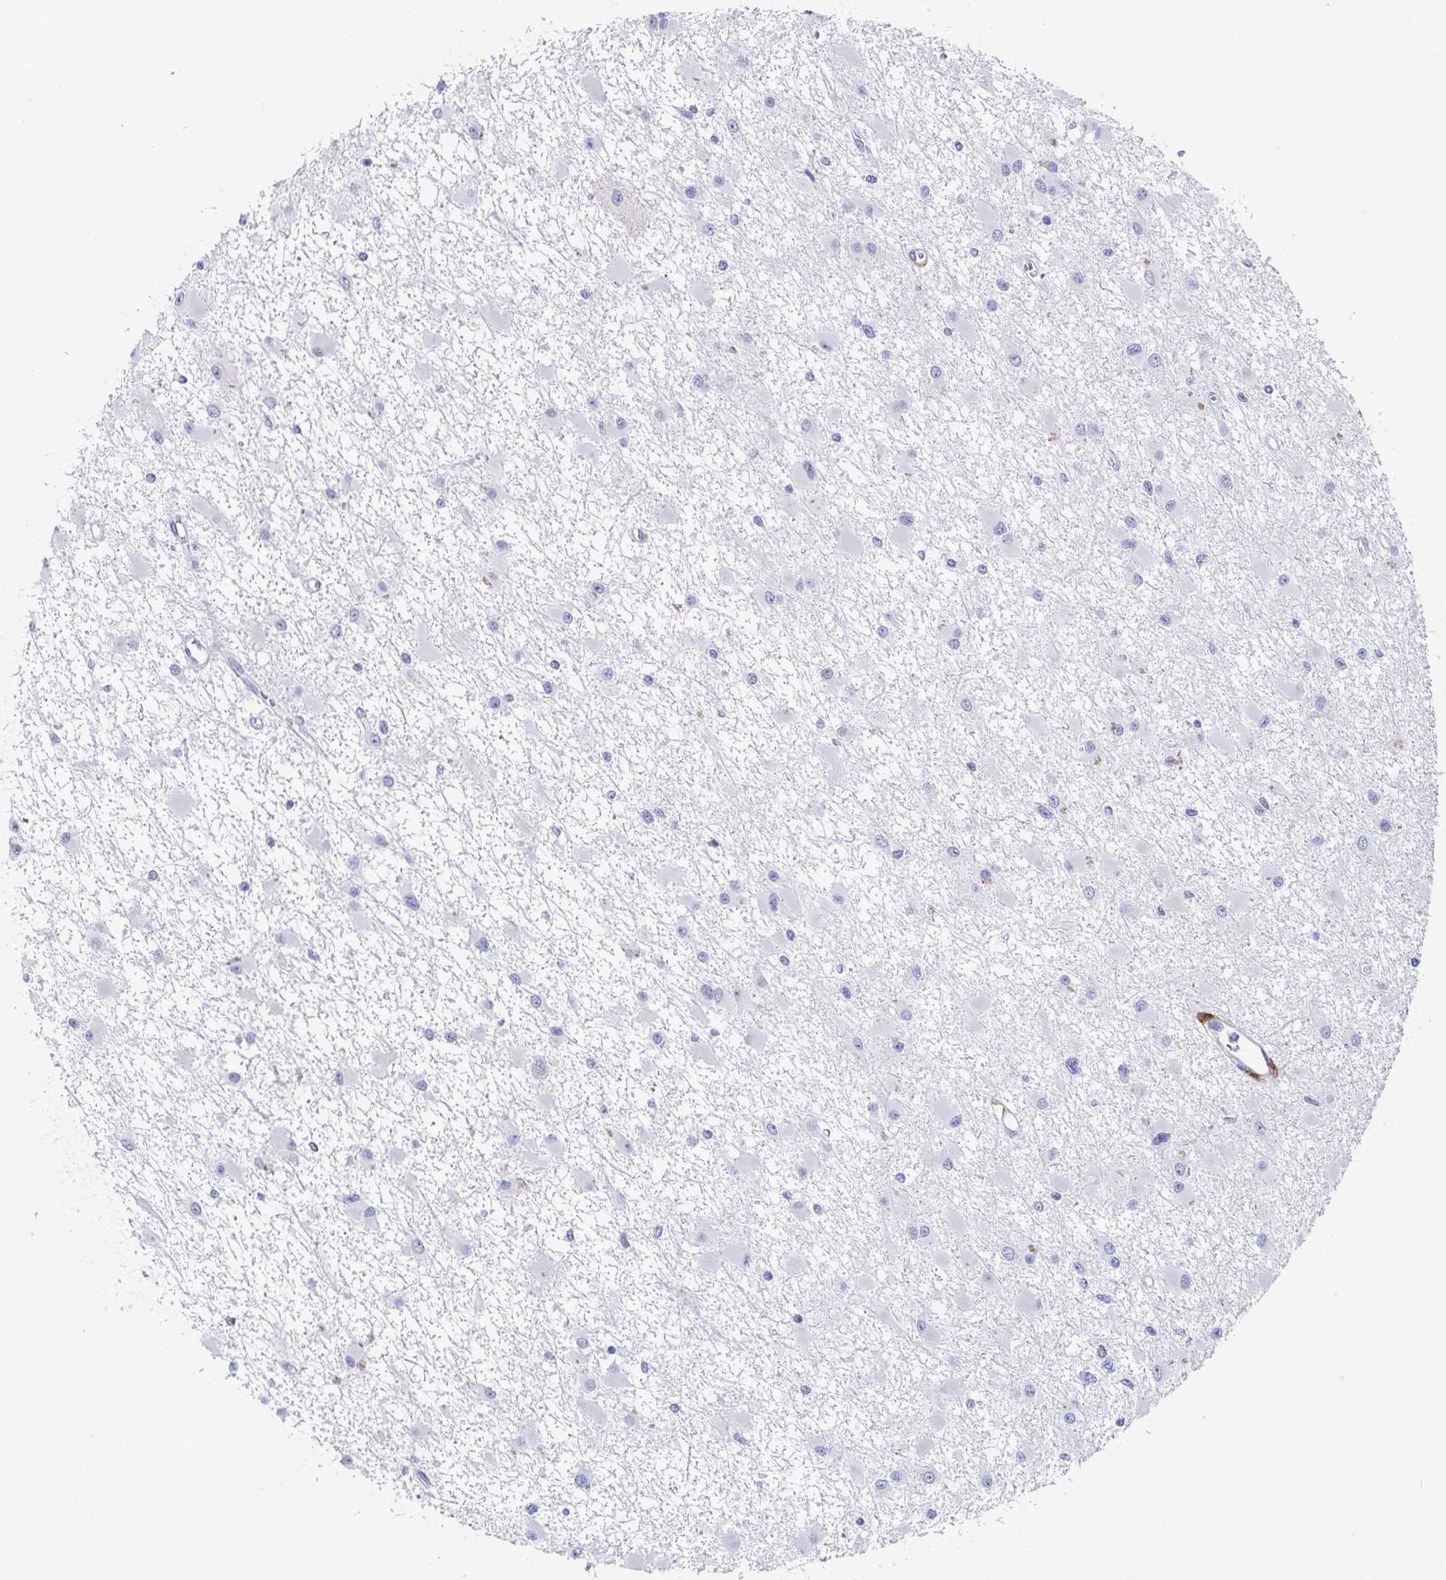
{"staining": {"intensity": "negative", "quantity": "none", "location": "none"}, "tissue": "glioma", "cell_type": "Tumor cells", "image_type": "cancer", "snomed": [{"axis": "morphology", "description": "Glioma, malignant, High grade"}, {"axis": "topography", "description": "Brain"}], "caption": "This is an immunohistochemistry histopathology image of human malignant glioma (high-grade). There is no staining in tumor cells.", "gene": "OR2A4", "patient": {"sex": "male", "age": 54}}